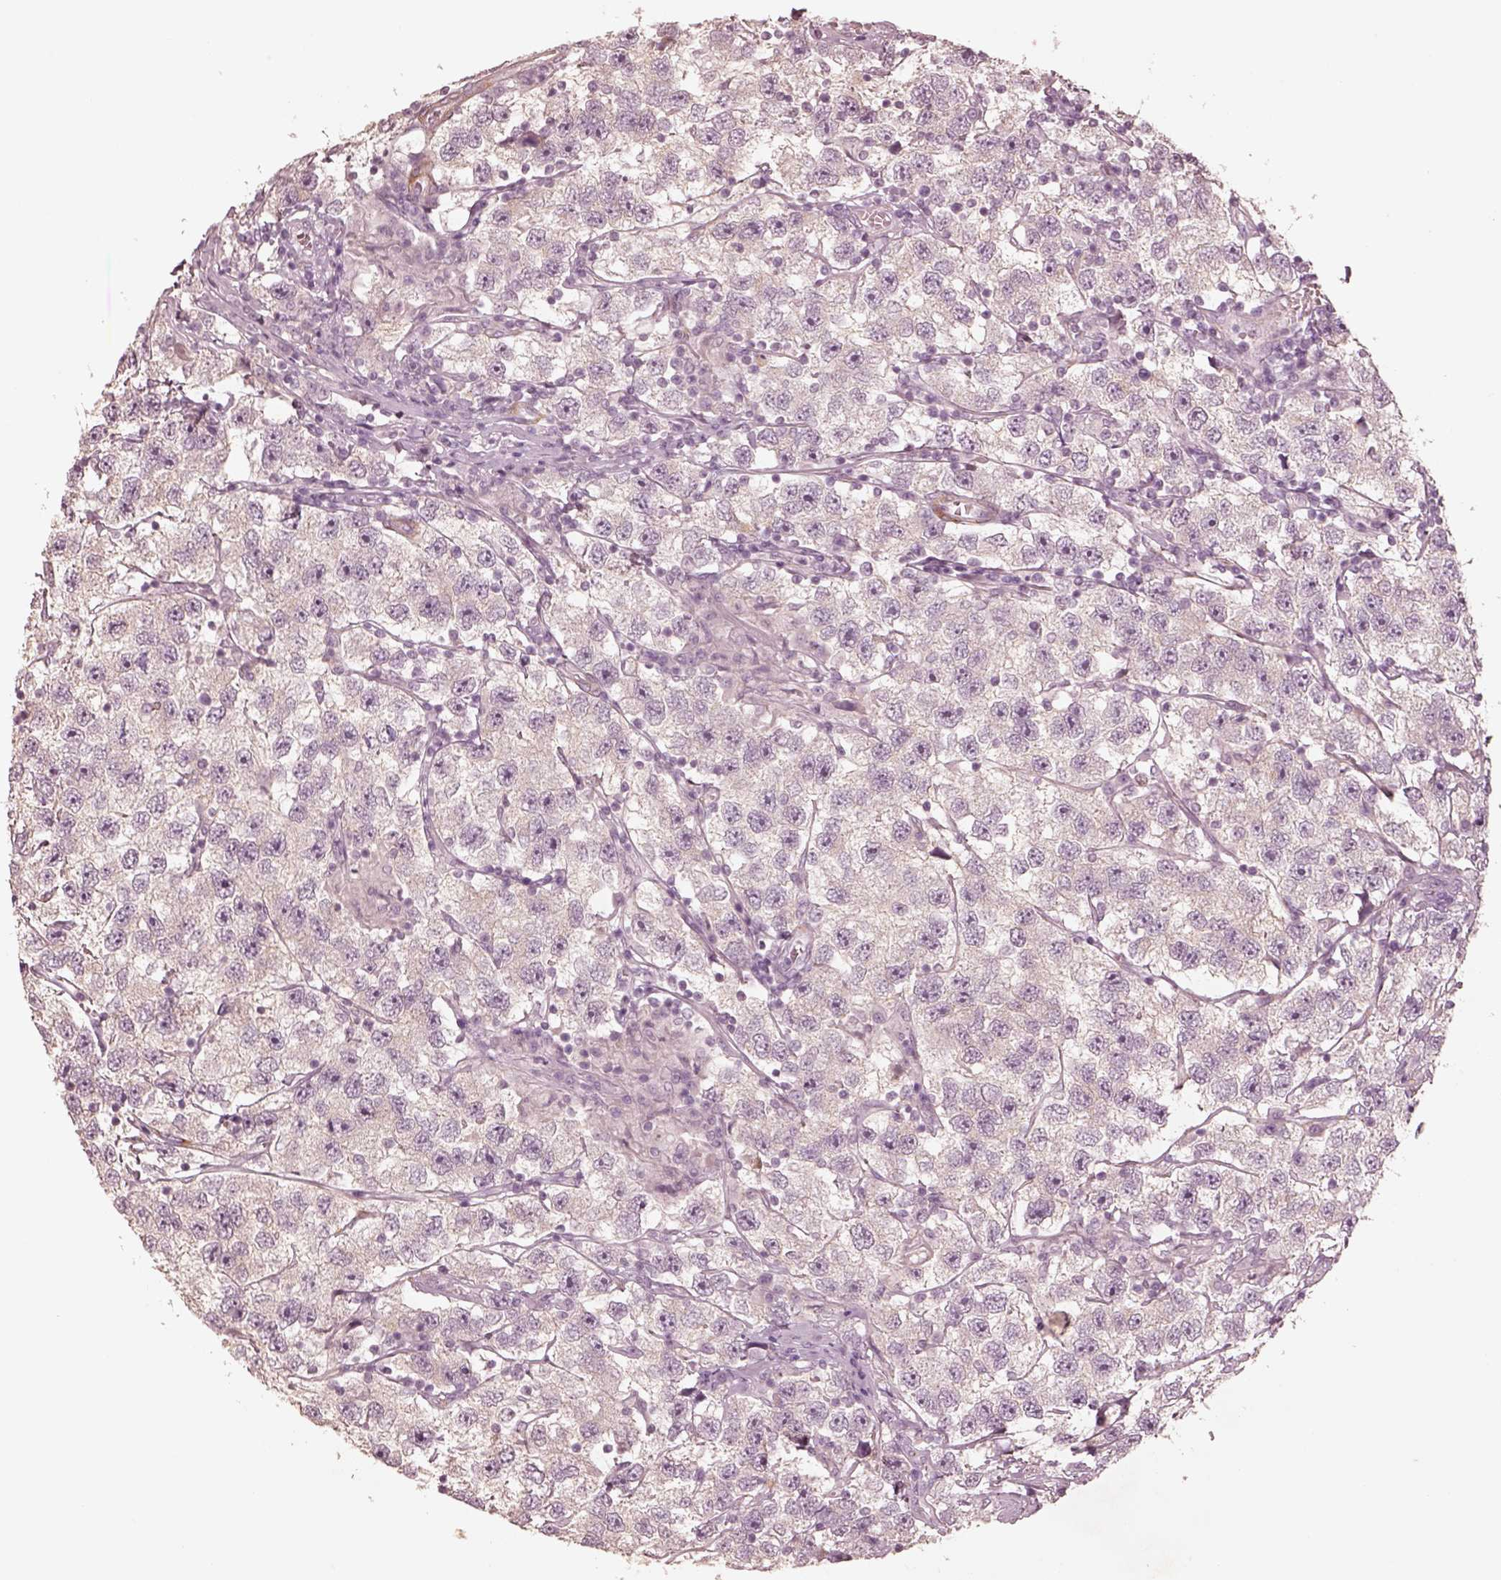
{"staining": {"intensity": "negative", "quantity": "none", "location": "none"}, "tissue": "testis cancer", "cell_type": "Tumor cells", "image_type": "cancer", "snomed": [{"axis": "morphology", "description": "Seminoma, NOS"}, {"axis": "topography", "description": "Testis"}], "caption": "Tumor cells show no significant expression in seminoma (testis).", "gene": "DNAAF9", "patient": {"sex": "male", "age": 26}}